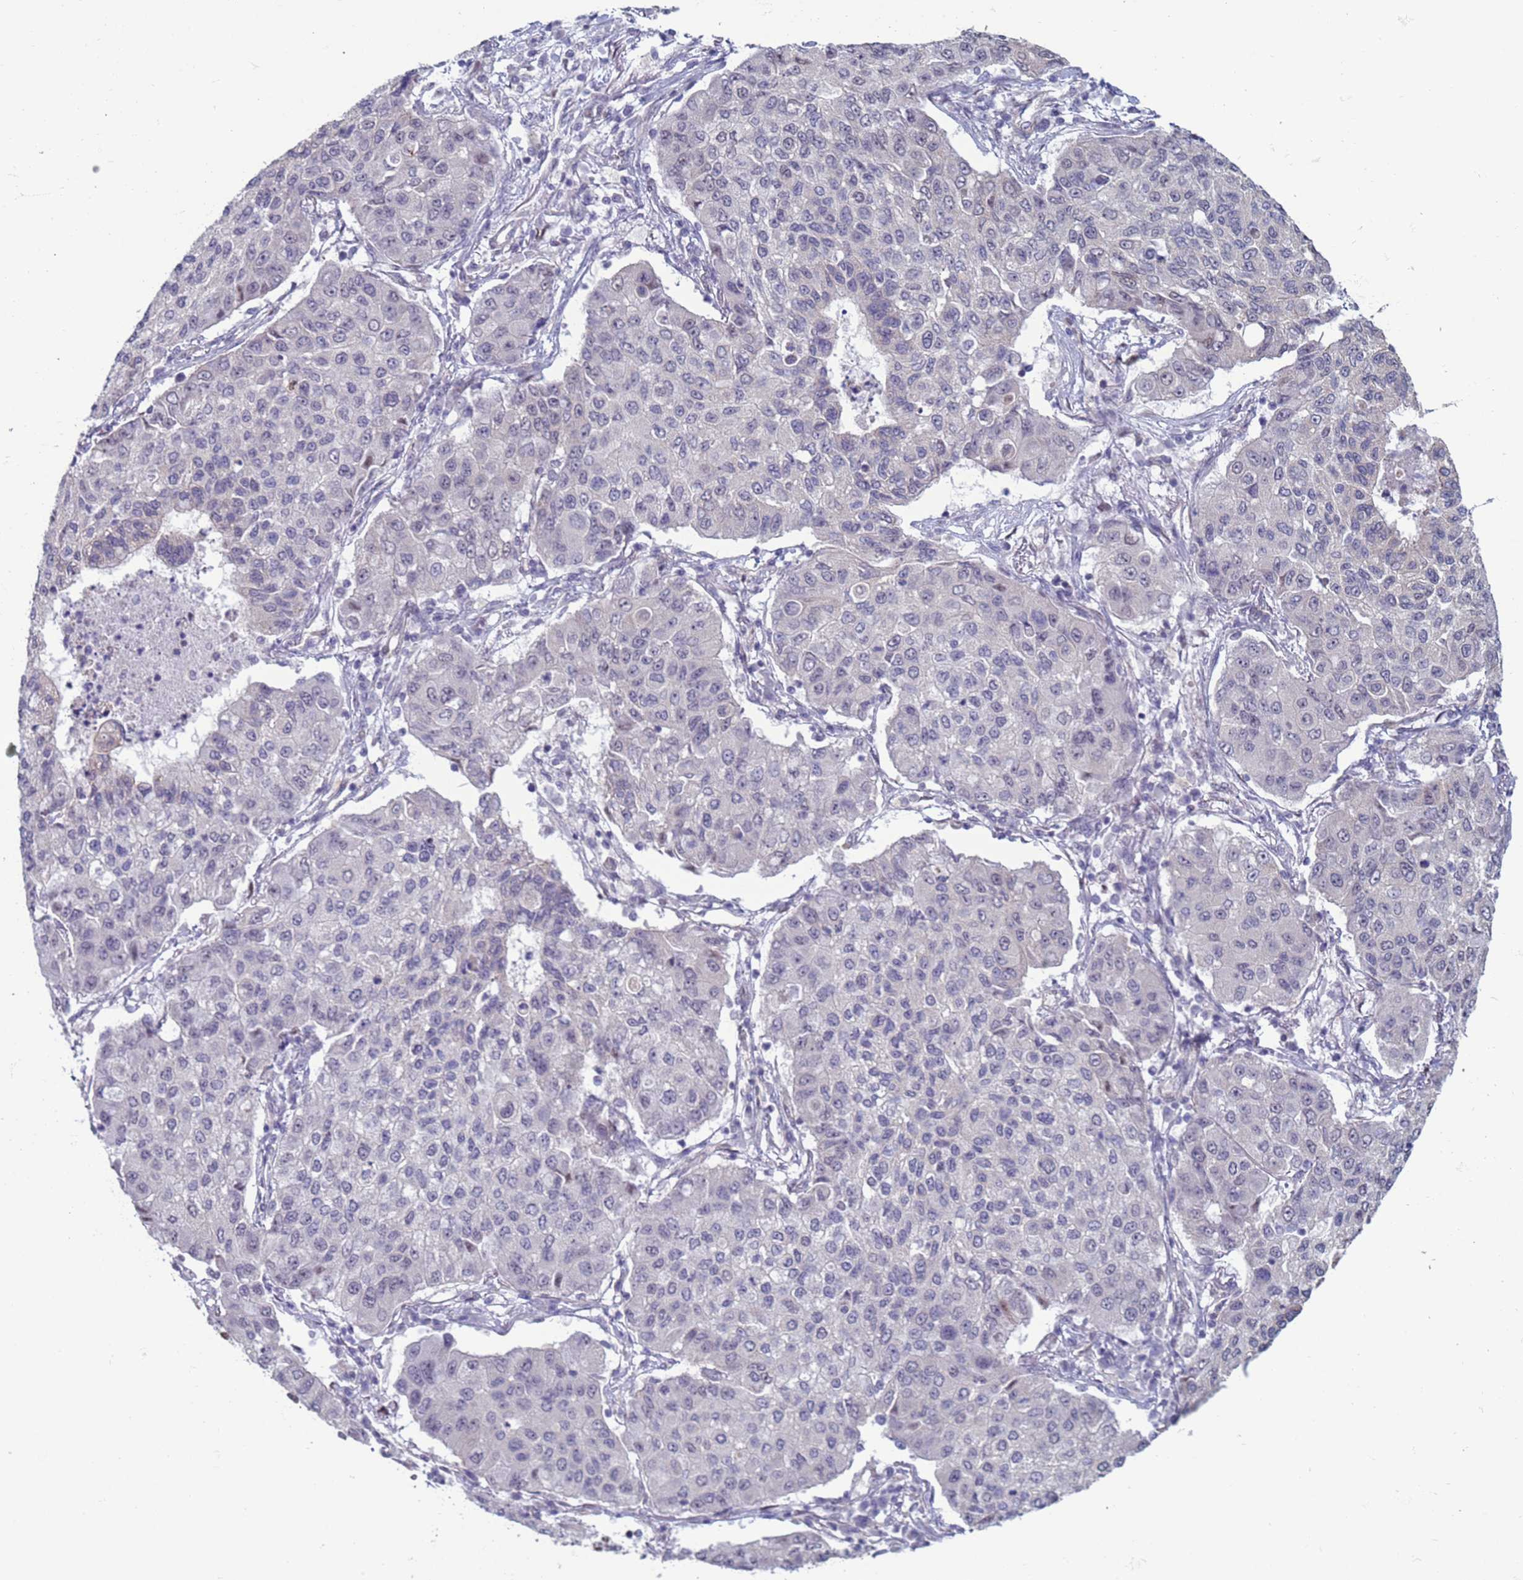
{"staining": {"intensity": "weak", "quantity": "<25%", "location": "nuclear"}, "tissue": "lung cancer", "cell_type": "Tumor cells", "image_type": "cancer", "snomed": [{"axis": "morphology", "description": "Squamous cell carcinoma, NOS"}, {"axis": "topography", "description": "Lung"}], "caption": "There is no significant positivity in tumor cells of lung cancer.", "gene": "SAE1", "patient": {"sex": "male", "age": 74}}